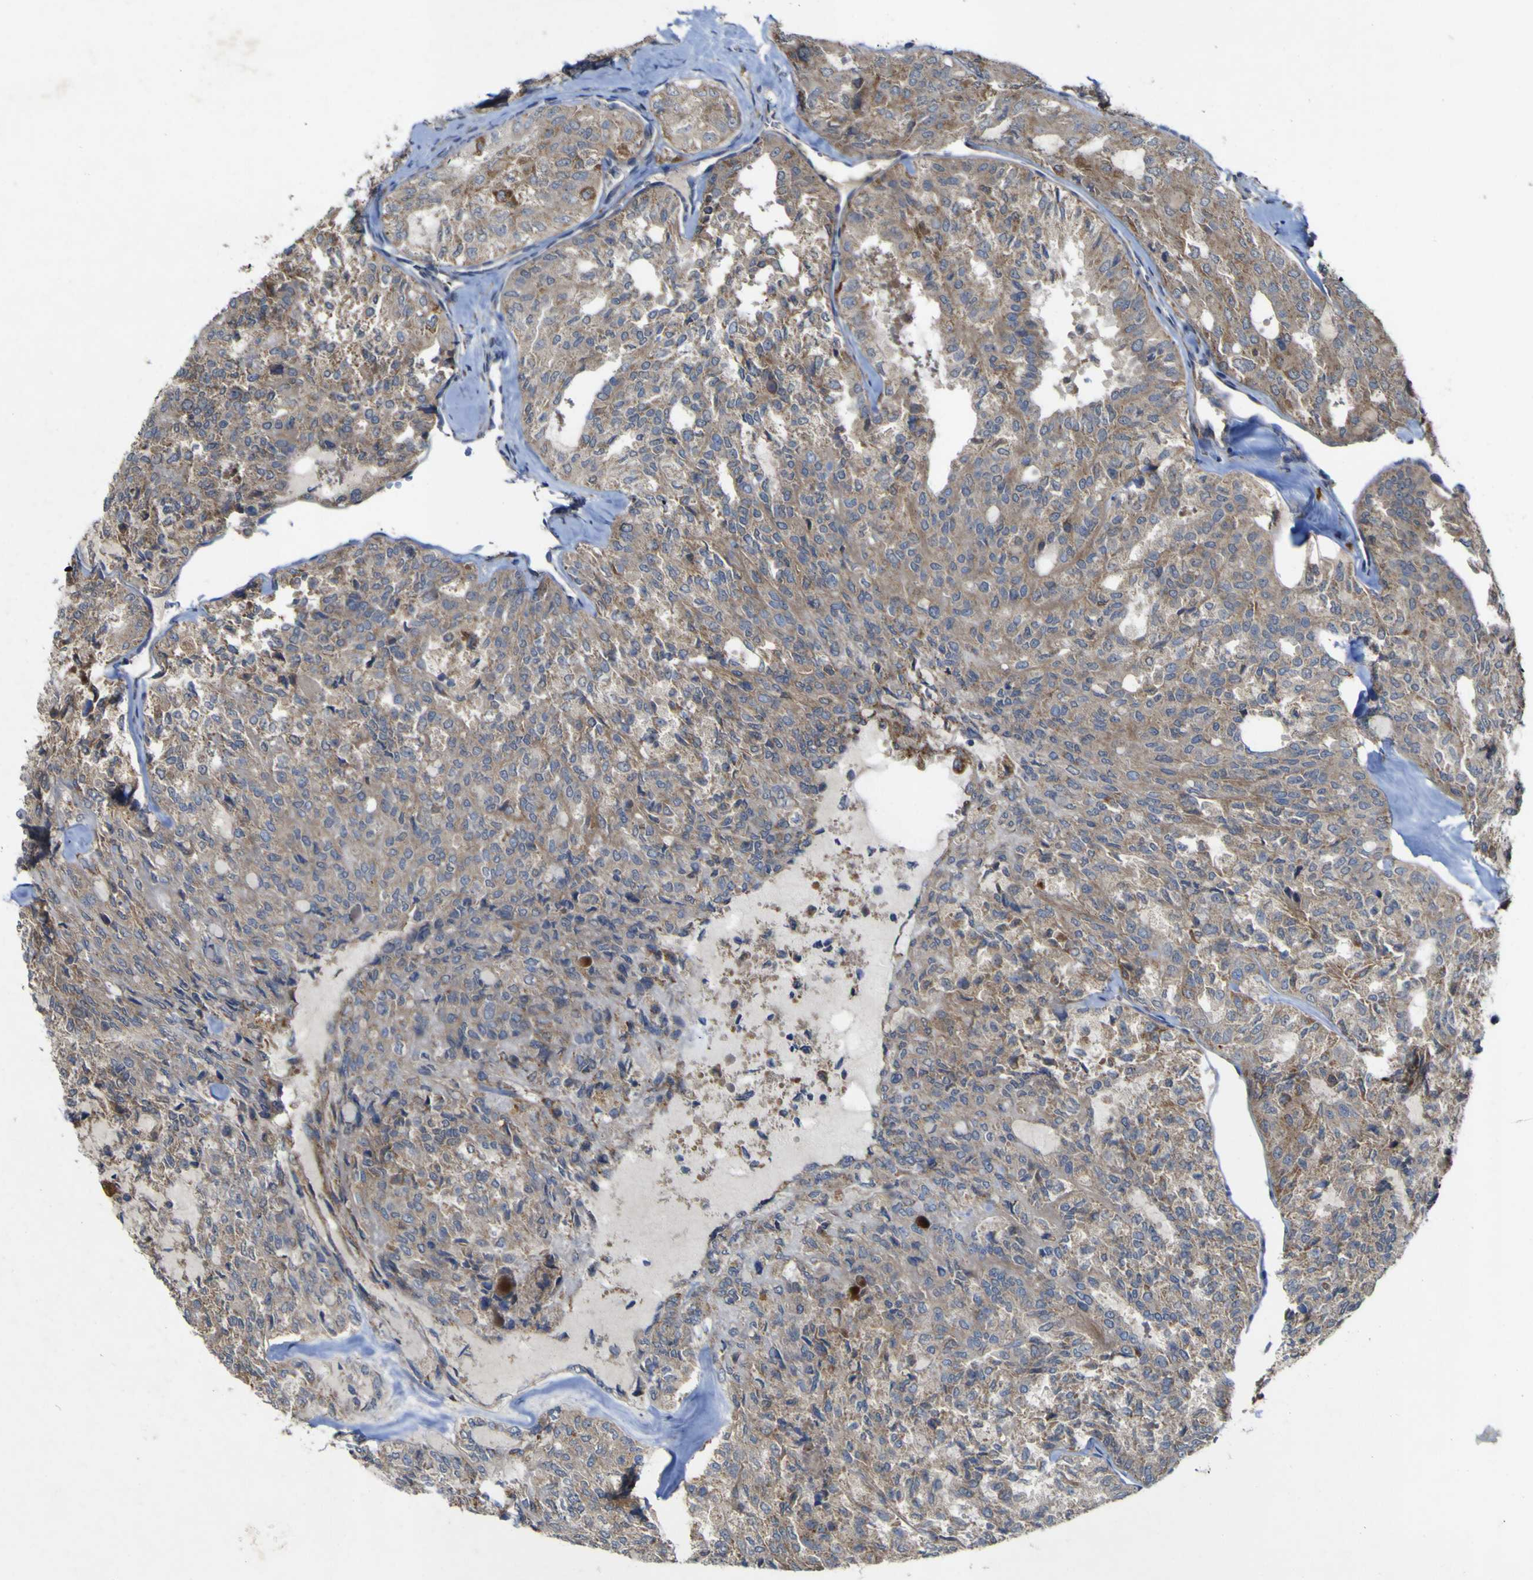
{"staining": {"intensity": "moderate", "quantity": ">75%", "location": "cytoplasmic/membranous"}, "tissue": "thyroid cancer", "cell_type": "Tumor cells", "image_type": "cancer", "snomed": [{"axis": "morphology", "description": "Follicular adenoma carcinoma, NOS"}, {"axis": "topography", "description": "Thyroid gland"}], "caption": "Thyroid cancer (follicular adenoma carcinoma) stained with DAB immunohistochemistry (IHC) exhibits medium levels of moderate cytoplasmic/membranous expression in about >75% of tumor cells. (DAB IHC with brightfield microscopy, high magnification).", "gene": "IRAK2", "patient": {"sex": "male", "age": 75}}